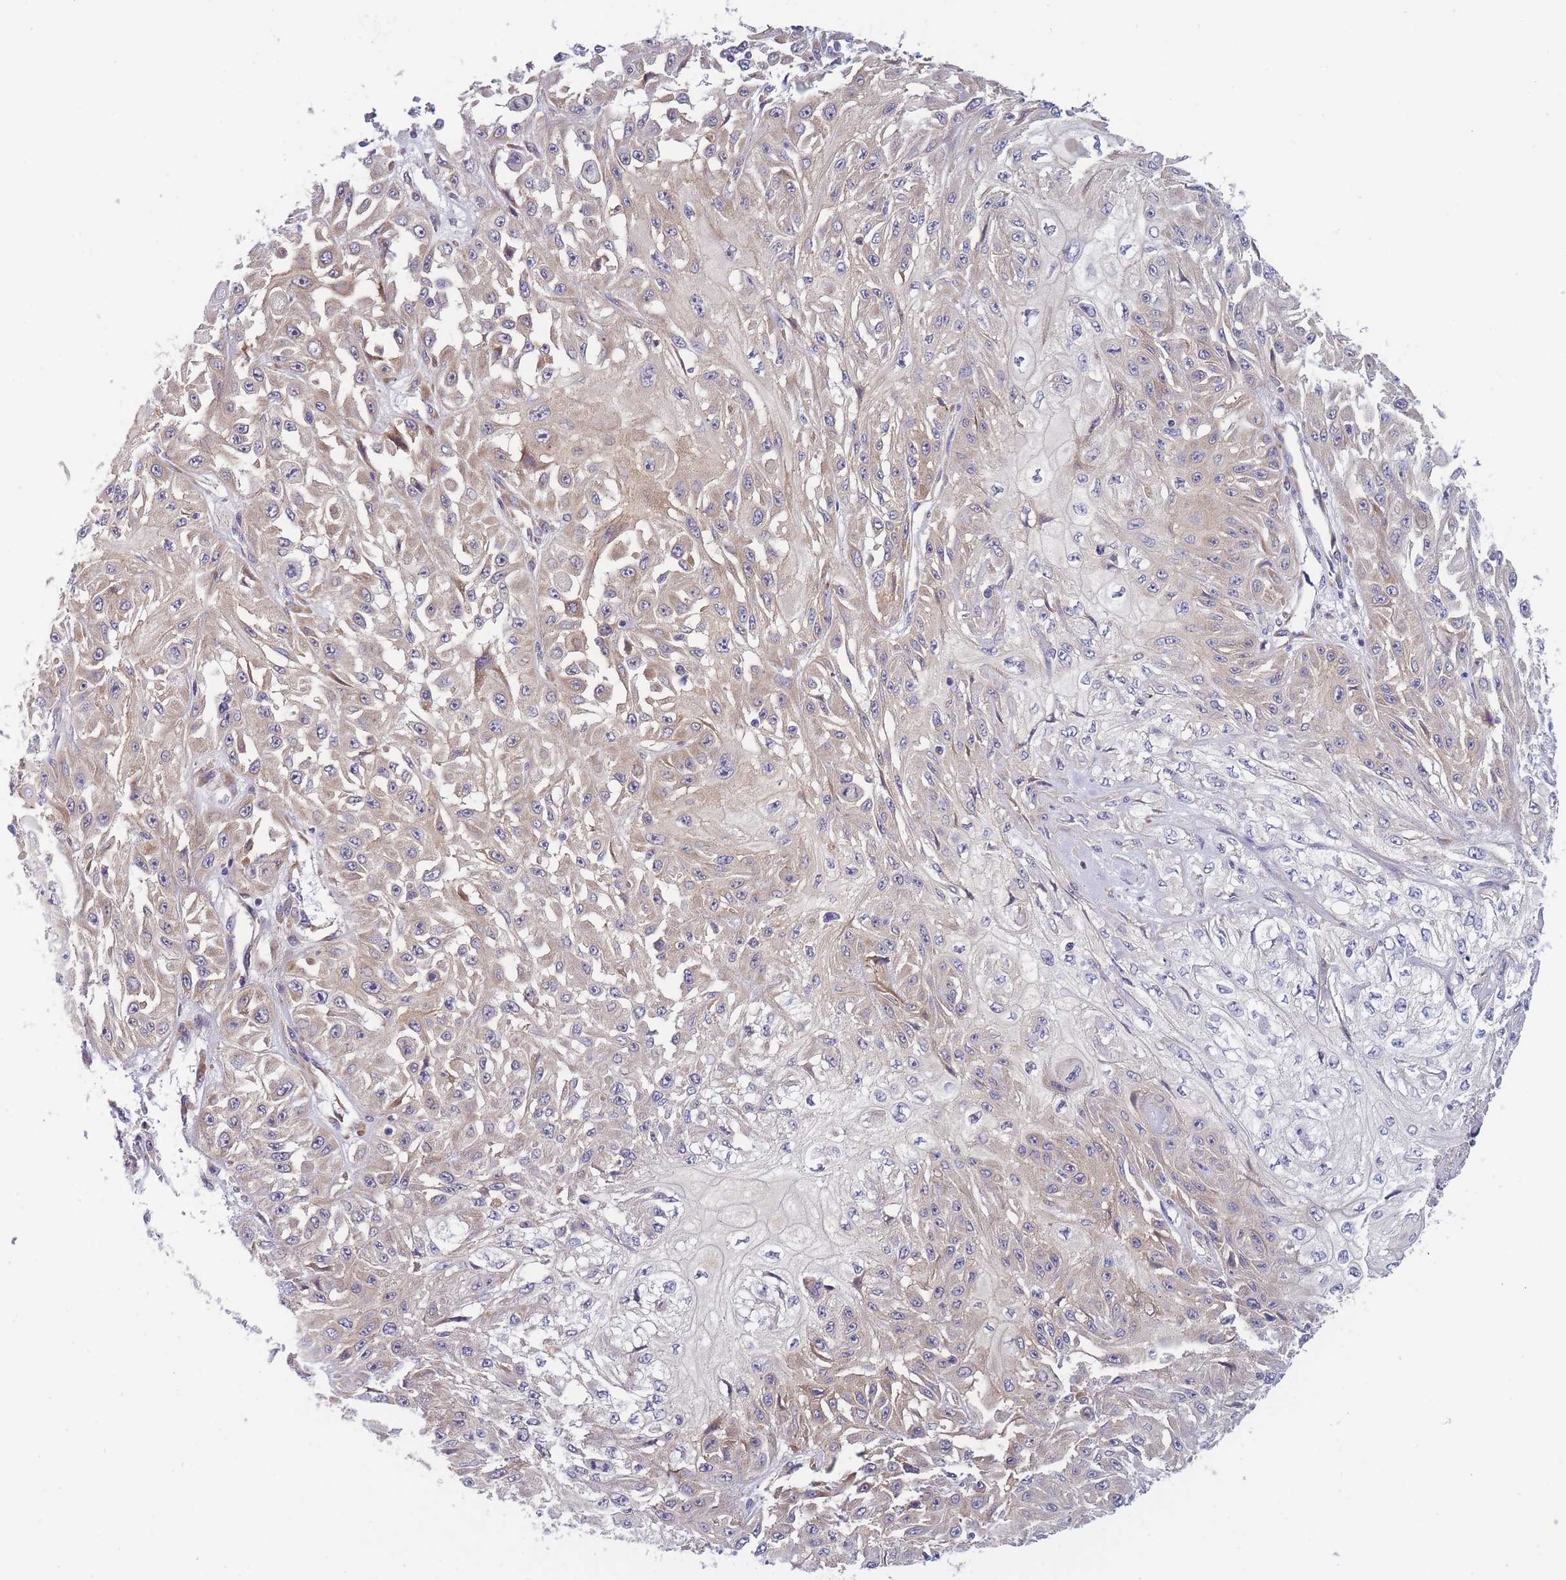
{"staining": {"intensity": "weak", "quantity": "25%-75%", "location": "cytoplasmic/membranous"}, "tissue": "skin cancer", "cell_type": "Tumor cells", "image_type": "cancer", "snomed": [{"axis": "morphology", "description": "Squamous cell carcinoma, NOS"}, {"axis": "morphology", "description": "Squamous cell carcinoma, metastatic, NOS"}, {"axis": "topography", "description": "Skin"}, {"axis": "topography", "description": "Lymph node"}], "caption": "IHC staining of squamous cell carcinoma (skin), which shows low levels of weak cytoplasmic/membranous positivity in approximately 25%-75% of tumor cells indicating weak cytoplasmic/membranous protein staining. The staining was performed using DAB (3,3'-diaminobenzidine) (brown) for protein detection and nuclei were counterstained in hematoxylin (blue).", "gene": "NDUFAF6", "patient": {"sex": "male", "age": 75}}